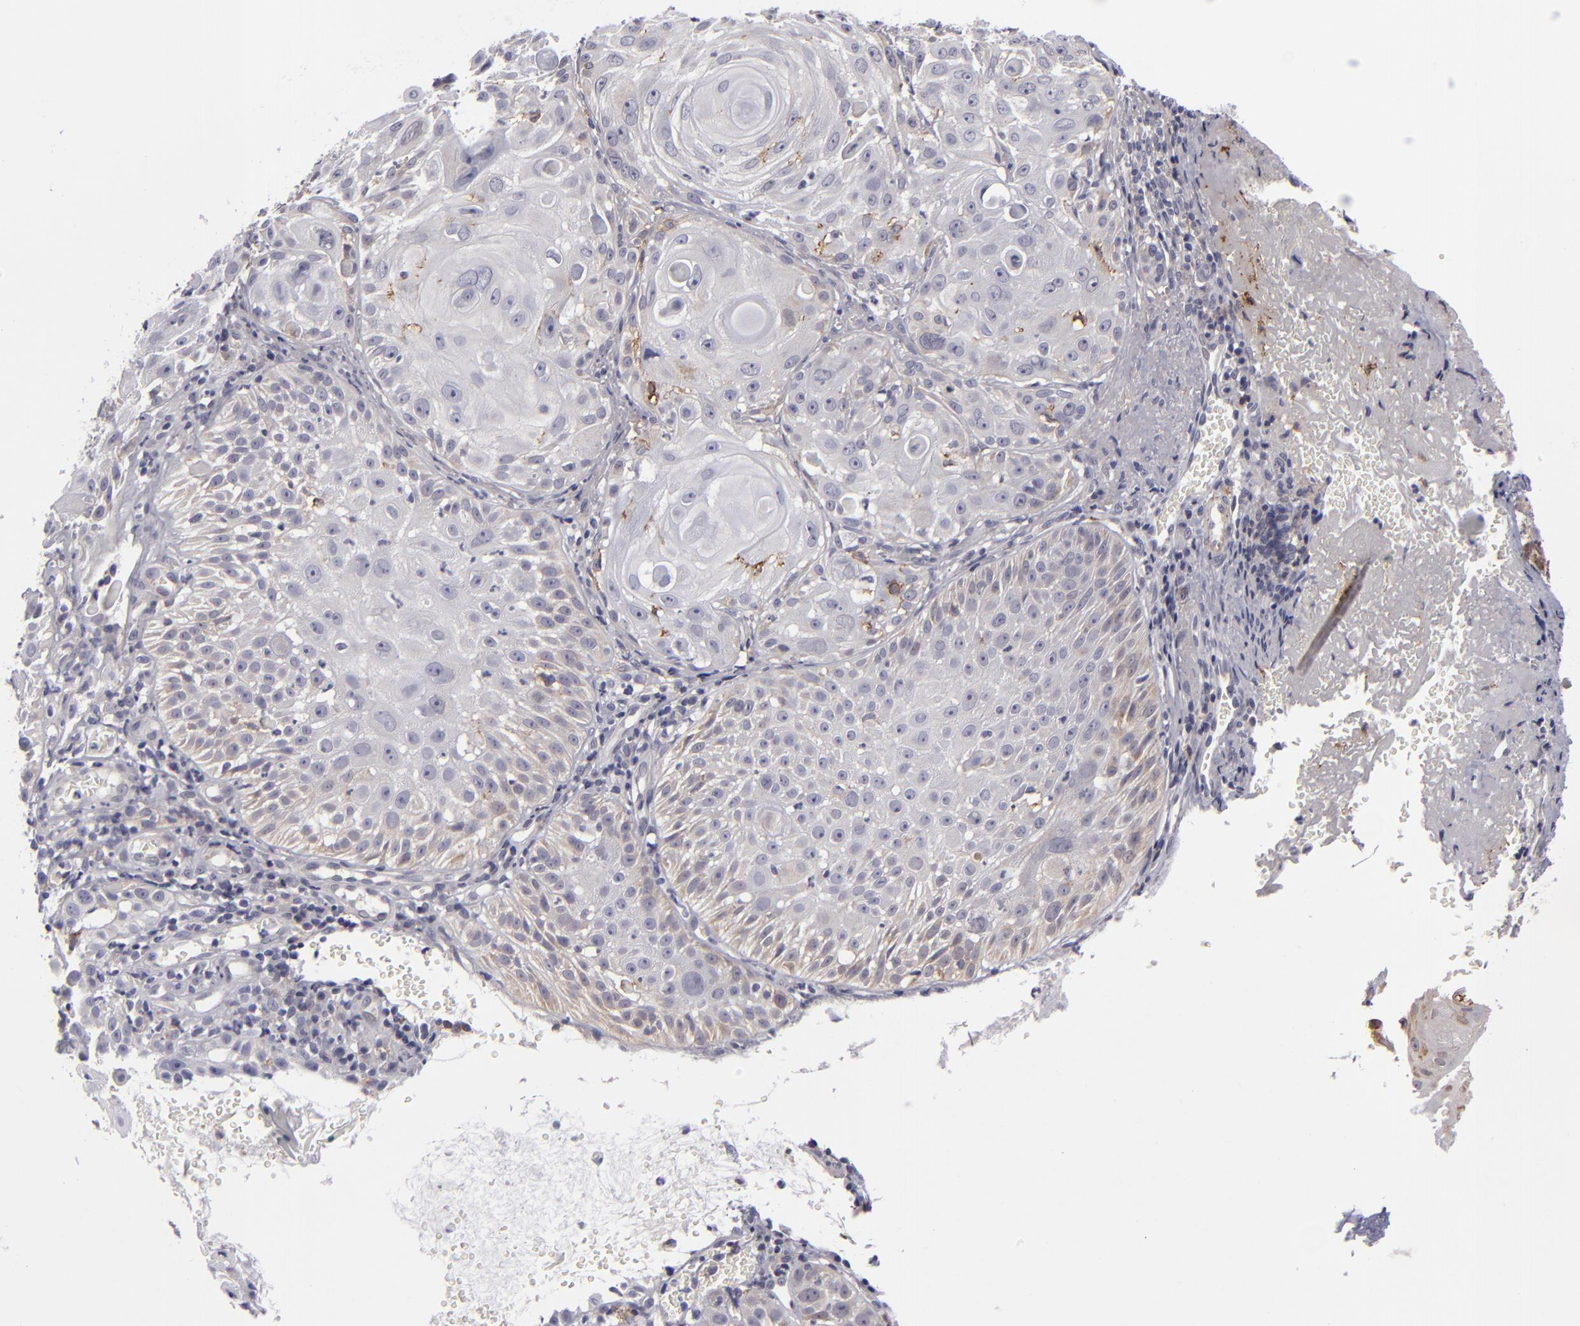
{"staining": {"intensity": "strong", "quantity": "<25%", "location": "cytoplasmic/membranous"}, "tissue": "skin cancer", "cell_type": "Tumor cells", "image_type": "cancer", "snomed": [{"axis": "morphology", "description": "Squamous cell carcinoma, NOS"}, {"axis": "topography", "description": "Skin"}], "caption": "Brown immunohistochemical staining in human squamous cell carcinoma (skin) reveals strong cytoplasmic/membranous positivity in approximately <25% of tumor cells.", "gene": "ALCAM", "patient": {"sex": "female", "age": 89}}